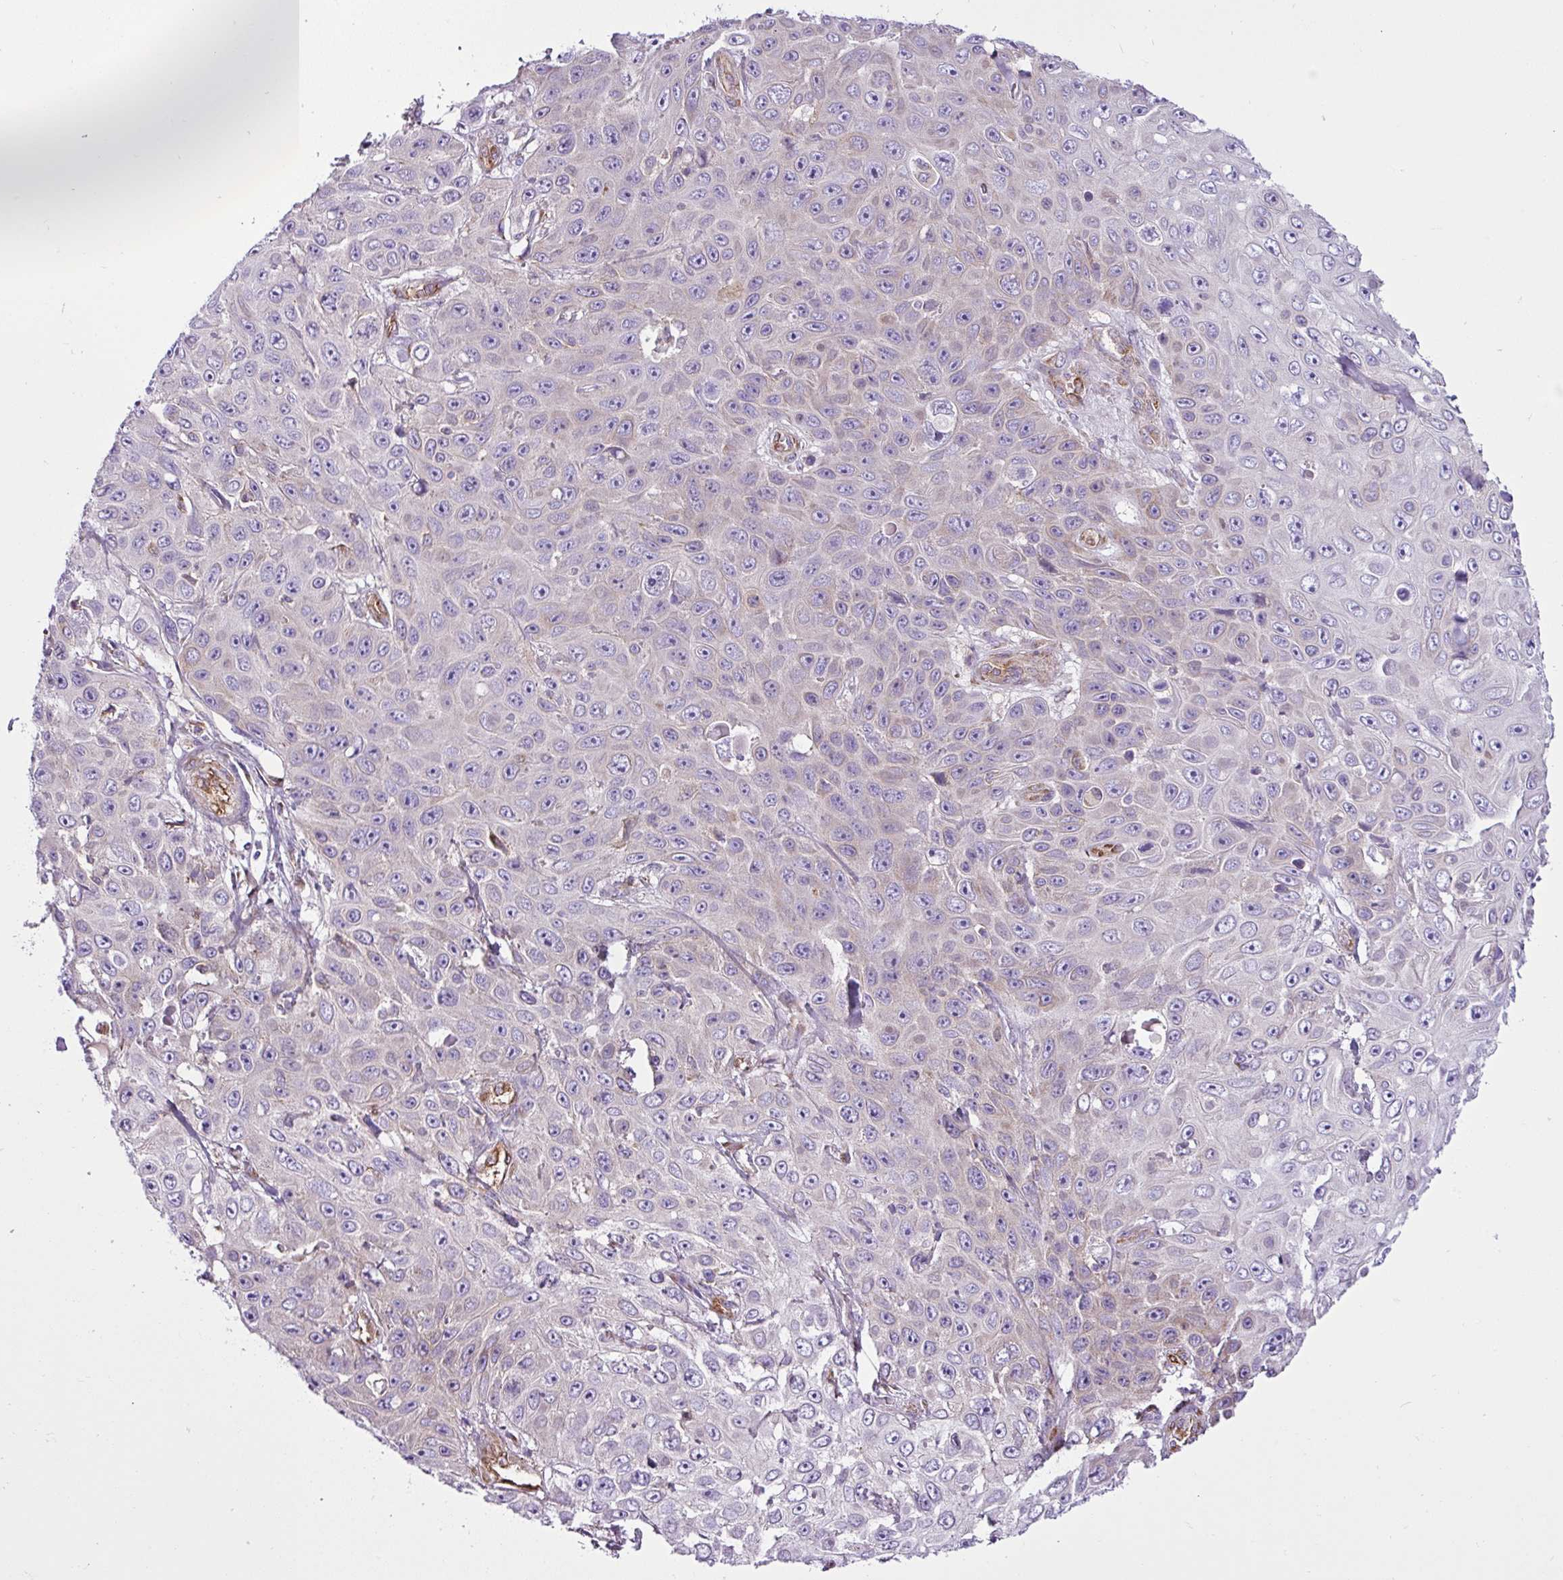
{"staining": {"intensity": "weak", "quantity": "<25%", "location": "cytoplasmic/membranous"}, "tissue": "skin cancer", "cell_type": "Tumor cells", "image_type": "cancer", "snomed": [{"axis": "morphology", "description": "Squamous cell carcinoma, NOS"}, {"axis": "topography", "description": "Skin"}], "caption": "Tumor cells are negative for protein expression in human squamous cell carcinoma (skin).", "gene": "EME2", "patient": {"sex": "male", "age": 82}}